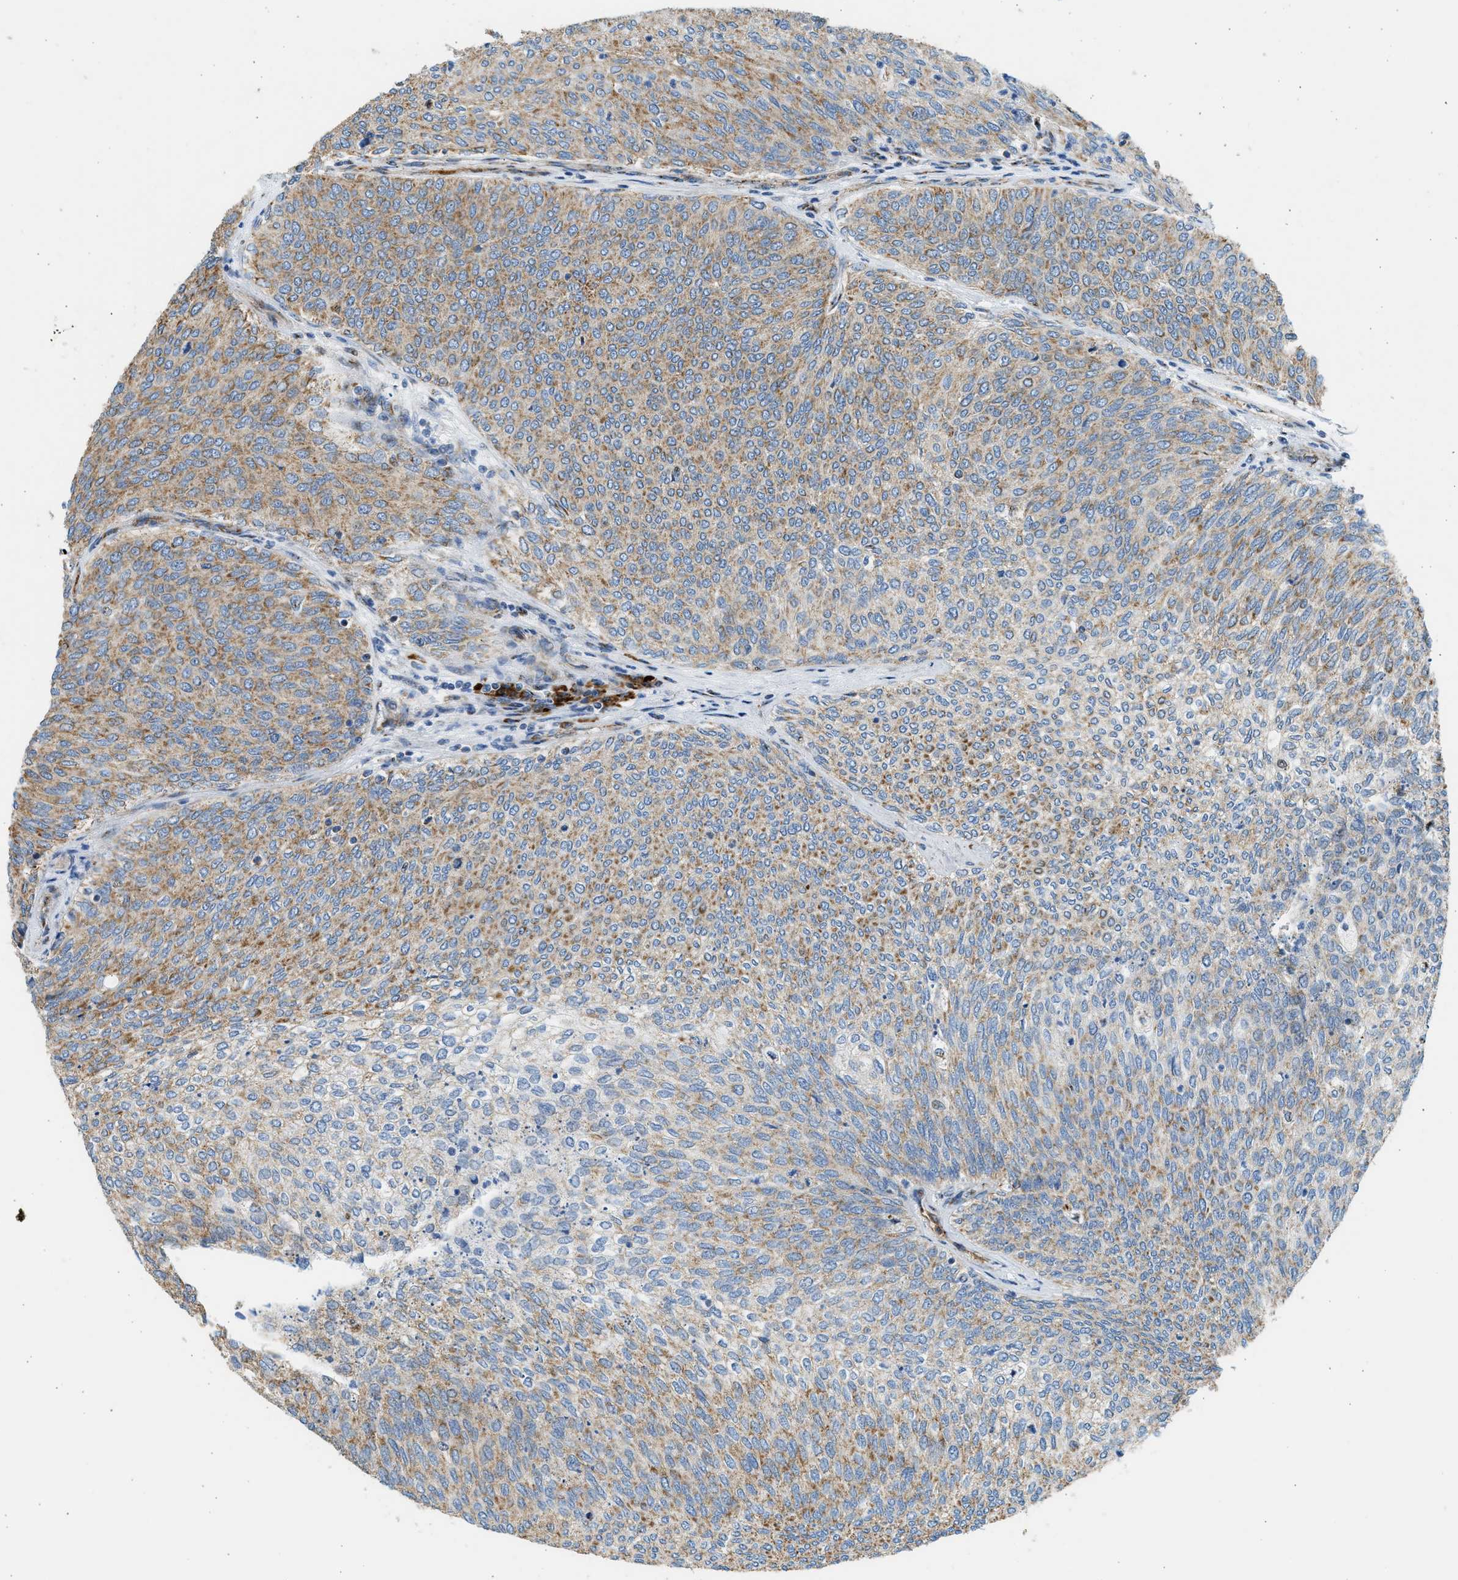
{"staining": {"intensity": "moderate", "quantity": ">75%", "location": "cytoplasmic/membranous"}, "tissue": "urothelial cancer", "cell_type": "Tumor cells", "image_type": "cancer", "snomed": [{"axis": "morphology", "description": "Urothelial carcinoma, Low grade"}, {"axis": "topography", "description": "Urinary bladder"}], "caption": "This is a photomicrograph of immunohistochemistry staining of urothelial cancer, which shows moderate expression in the cytoplasmic/membranous of tumor cells.", "gene": "KCNMB3", "patient": {"sex": "female", "age": 79}}